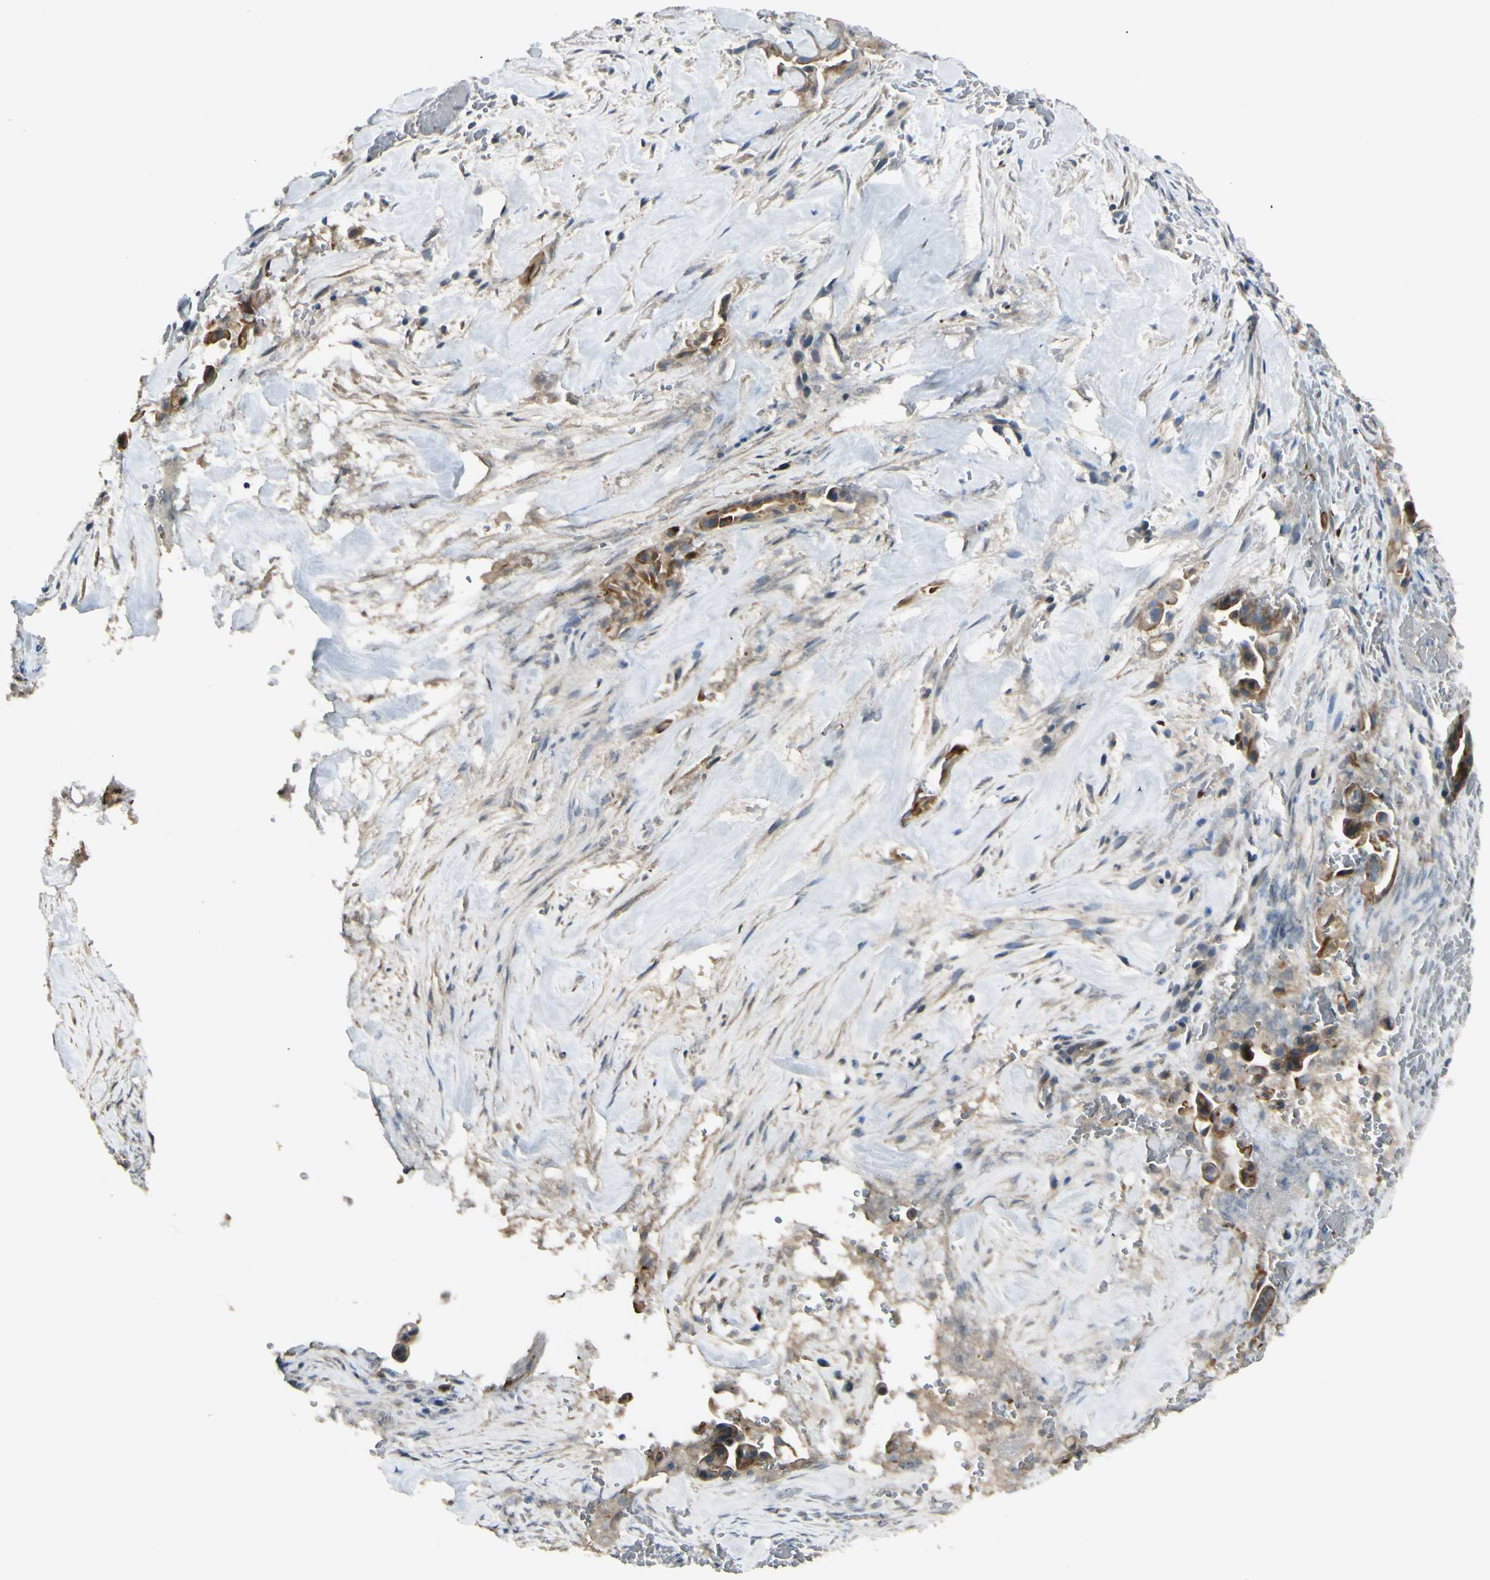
{"staining": {"intensity": "strong", "quantity": ">75%", "location": "cytoplasmic/membranous"}, "tissue": "liver cancer", "cell_type": "Tumor cells", "image_type": "cancer", "snomed": [{"axis": "morphology", "description": "Cholangiocarcinoma"}, {"axis": "topography", "description": "Liver"}], "caption": "This image exhibits immunohistochemistry staining of liver cancer (cholangiocarcinoma), with high strong cytoplasmic/membranous positivity in approximately >75% of tumor cells.", "gene": "PPP3CB", "patient": {"sex": "female", "age": 68}}